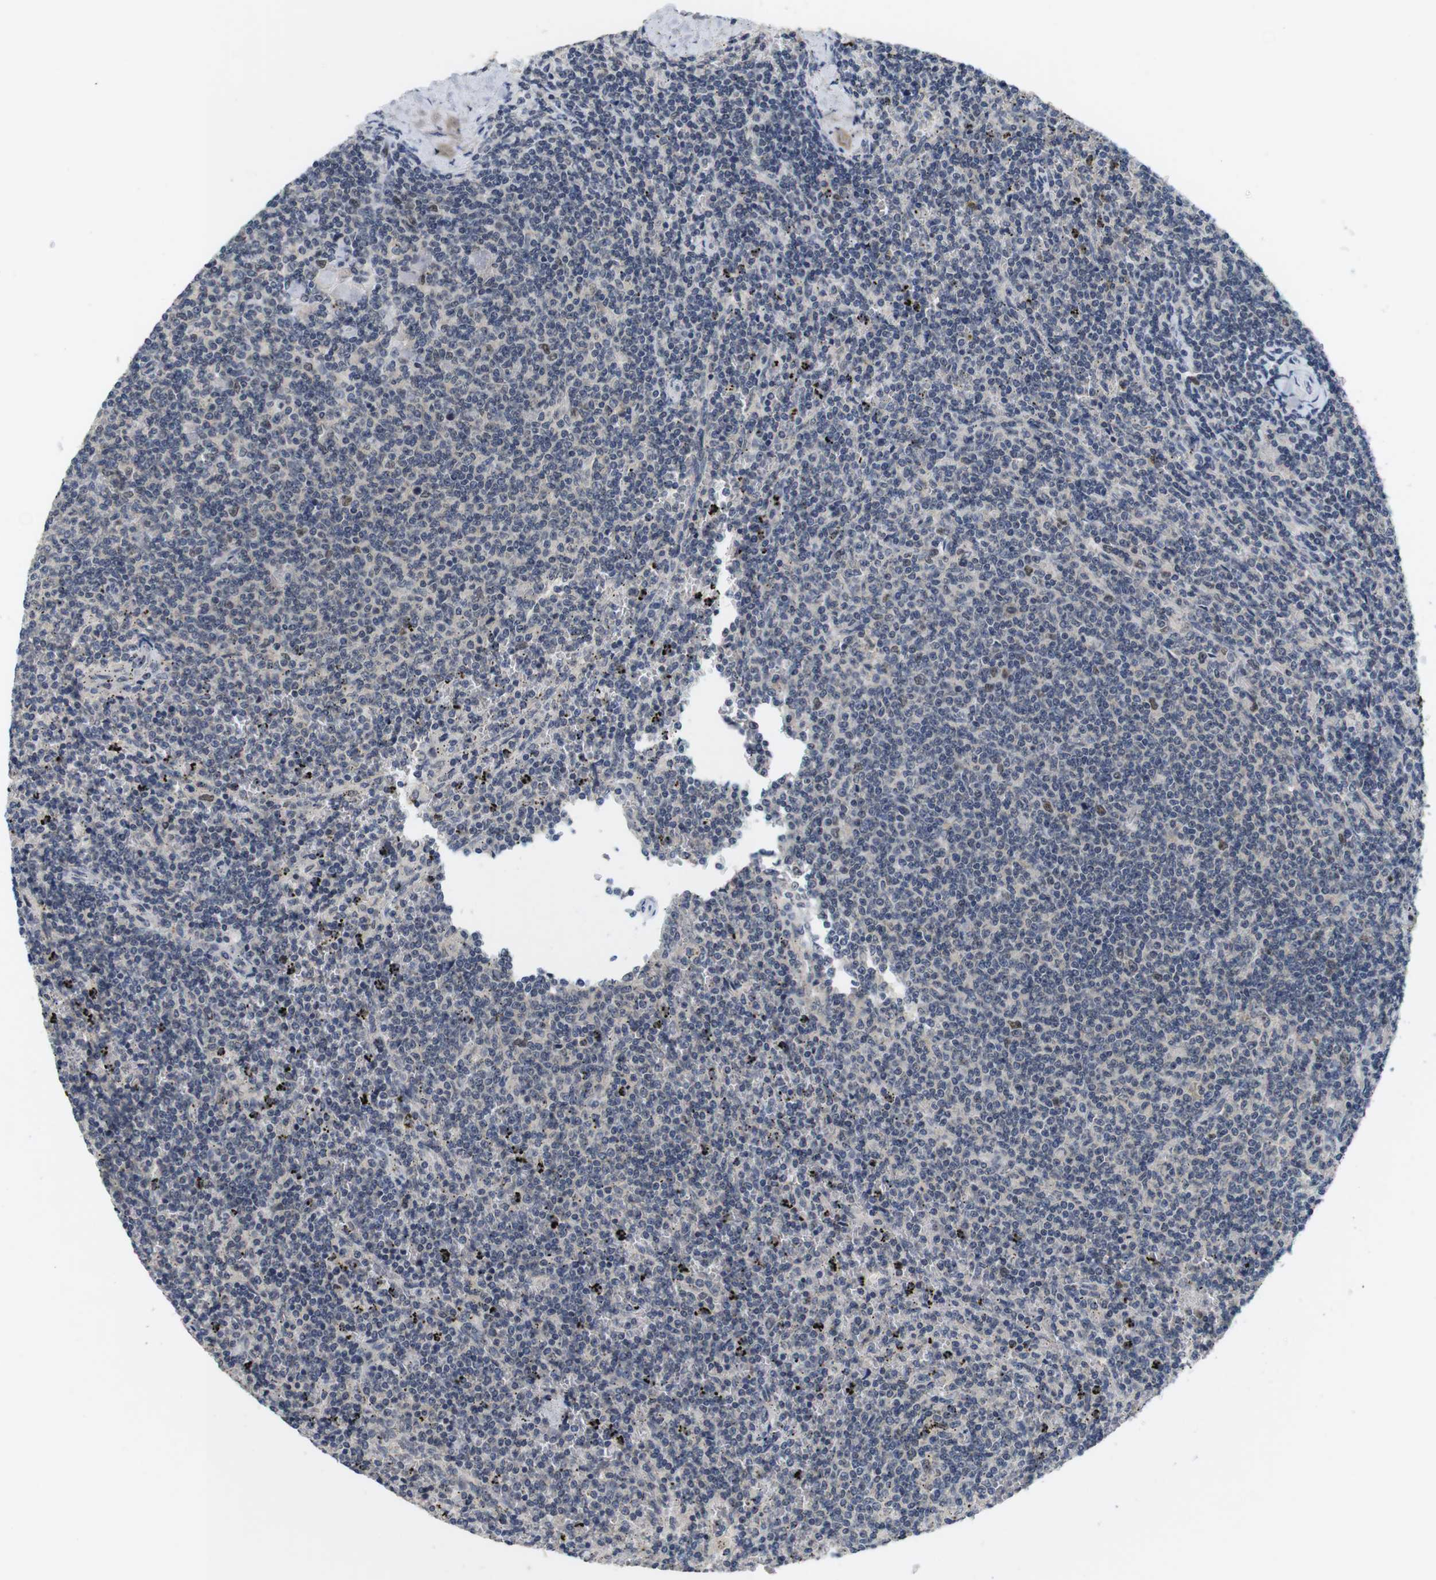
{"staining": {"intensity": "moderate", "quantity": "<25%", "location": "nuclear"}, "tissue": "lymphoma", "cell_type": "Tumor cells", "image_type": "cancer", "snomed": [{"axis": "morphology", "description": "Malignant lymphoma, non-Hodgkin's type, Low grade"}, {"axis": "topography", "description": "Spleen"}], "caption": "This is a photomicrograph of immunohistochemistry (IHC) staining of low-grade malignant lymphoma, non-Hodgkin's type, which shows moderate expression in the nuclear of tumor cells.", "gene": "SKP2", "patient": {"sex": "female", "age": 50}}